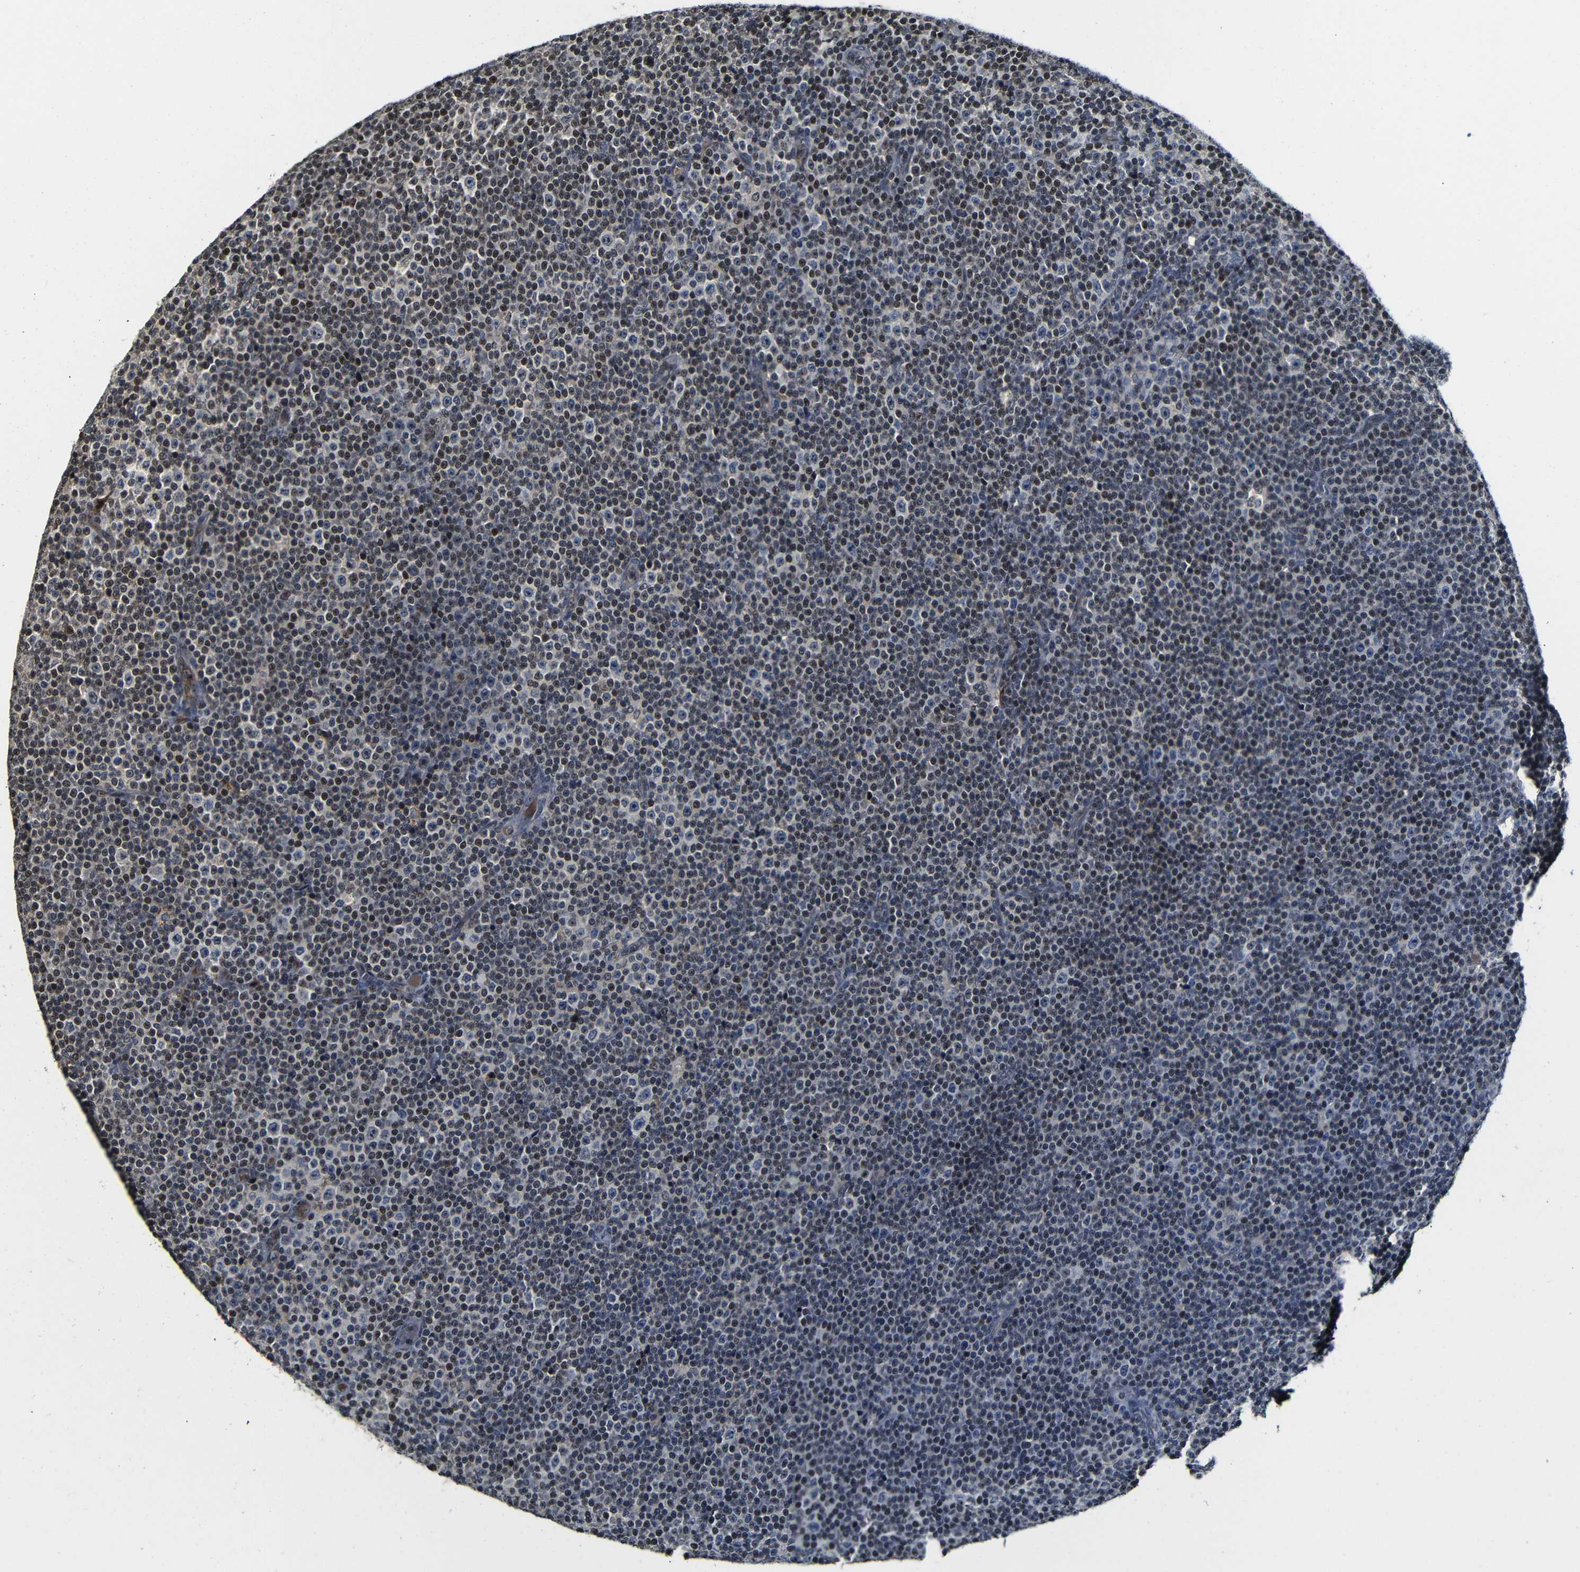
{"staining": {"intensity": "weak", "quantity": "<25%", "location": "nuclear"}, "tissue": "lymphoma", "cell_type": "Tumor cells", "image_type": "cancer", "snomed": [{"axis": "morphology", "description": "Malignant lymphoma, non-Hodgkin's type, Low grade"}, {"axis": "topography", "description": "Lymph node"}], "caption": "There is no significant staining in tumor cells of lymphoma.", "gene": "MYC", "patient": {"sex": "female", "age": 67}}